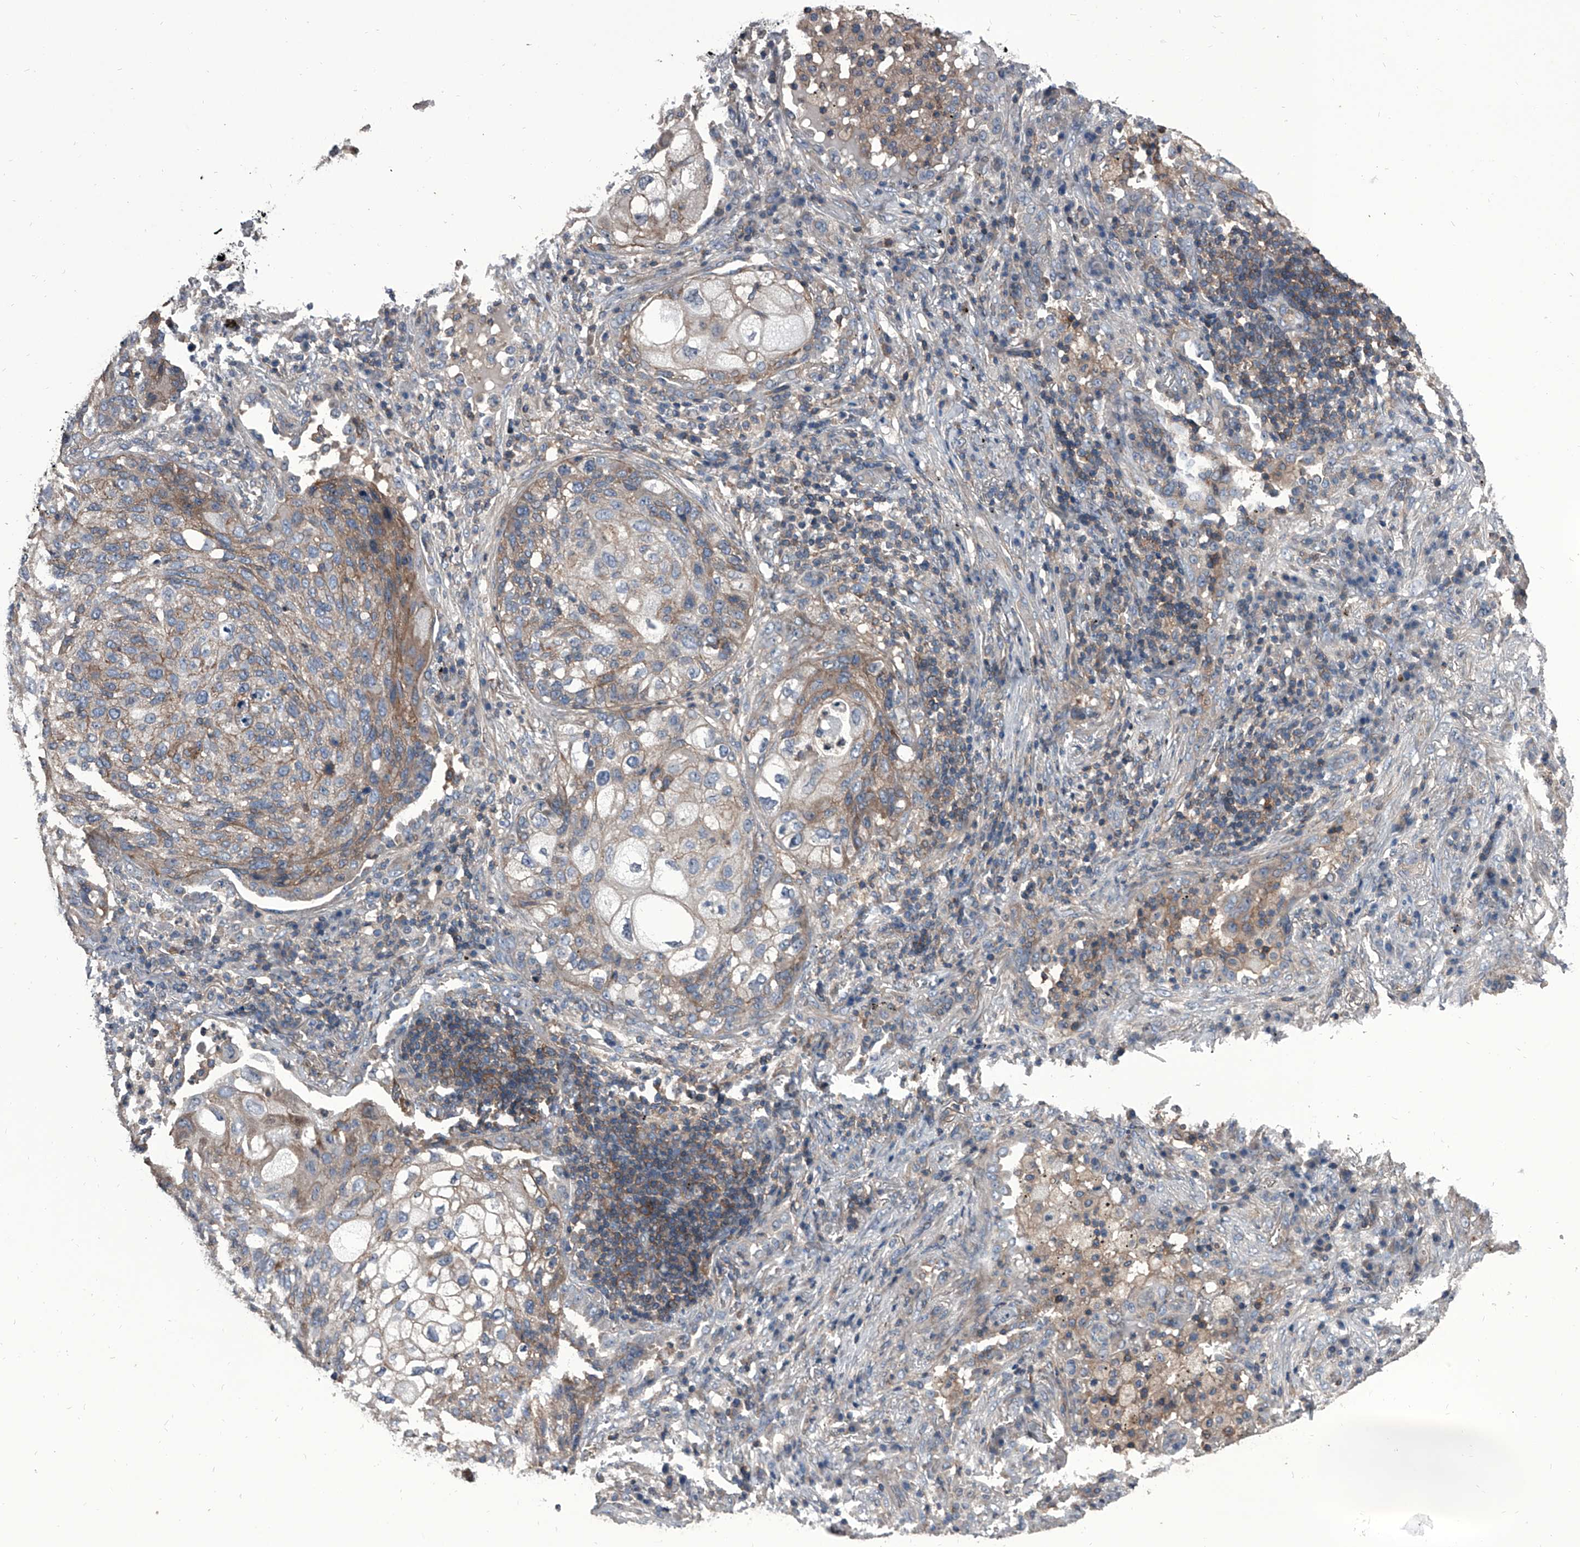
{"staining": {"intensity": "weak", "quantity": "<25%", "location": "cytoplasmic/membranous"}, "tissue": "lung cancer", "cell_type": "Tumor cells", "image_type": "cancer", "snomed": [{"axis": "morphology", "description": "Squamous cell carcinoma, NOS"}, {"axis": "topography", "description": "Lung"}], "caption": "A histopathology image of human lung cancer (squamous cell carcinoma) is negative for staining in tumor cells.", "gene": "PIP5K1A", "patient": {"sex": "female", "age": 63}}